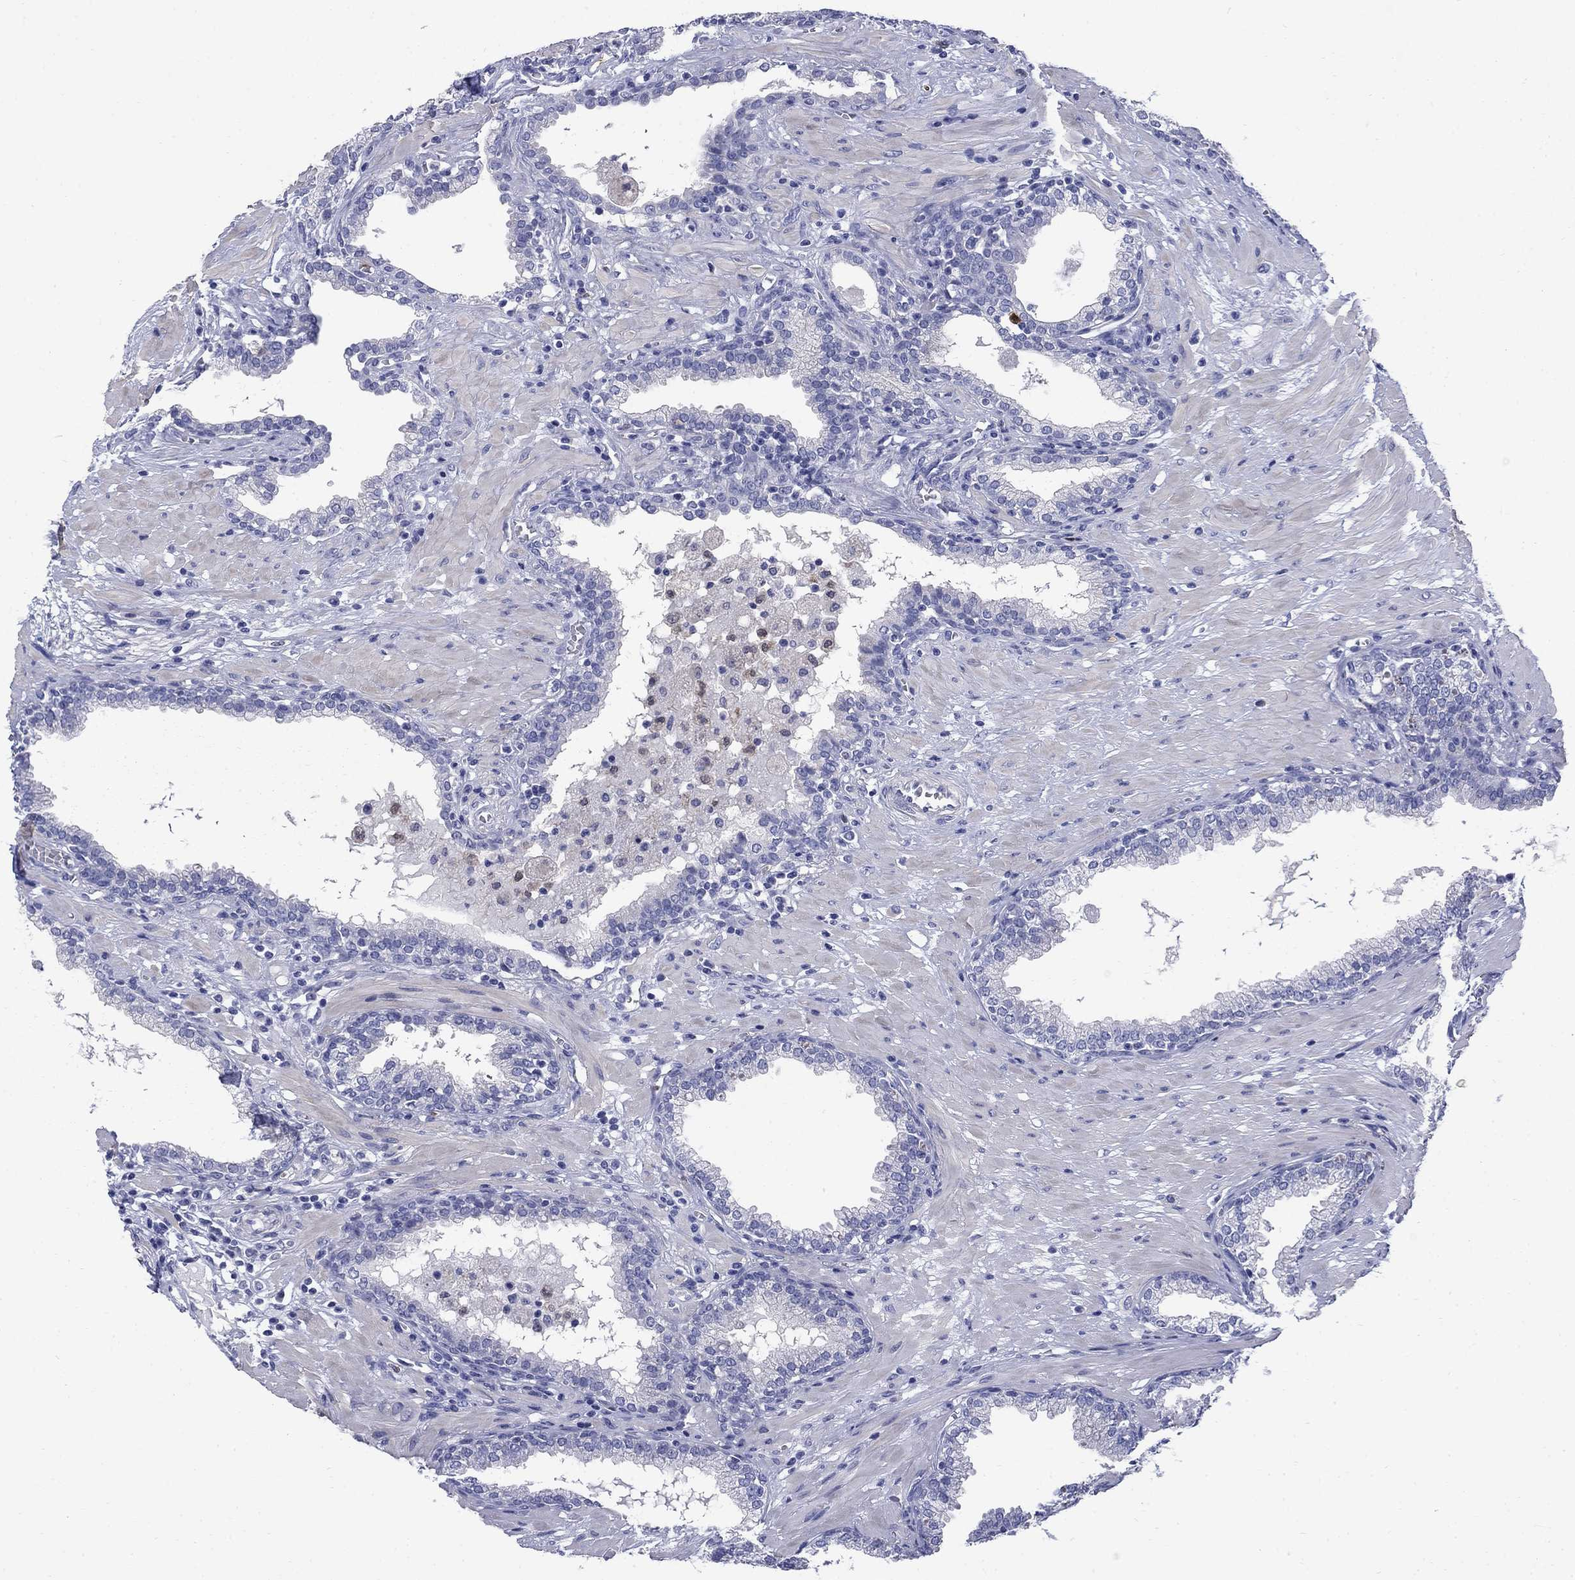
{"staining": {"intensity": "negative", "quantity": "none", "location": "none"}, "tissue": "prostate", "cell_type": "Glandular cells", "image_type": "normal", "snomed": [{"axis": "morphology", "description": "Normal tissue, NOS"}, {"axis": "topography", "description": "Prostate"}], "caption": "A micrograph of prostate stained for a protein displays no brown staining in glandular cells.", "gene": "SERPINB2", "patient": {"sex": "male", "age": 64}}